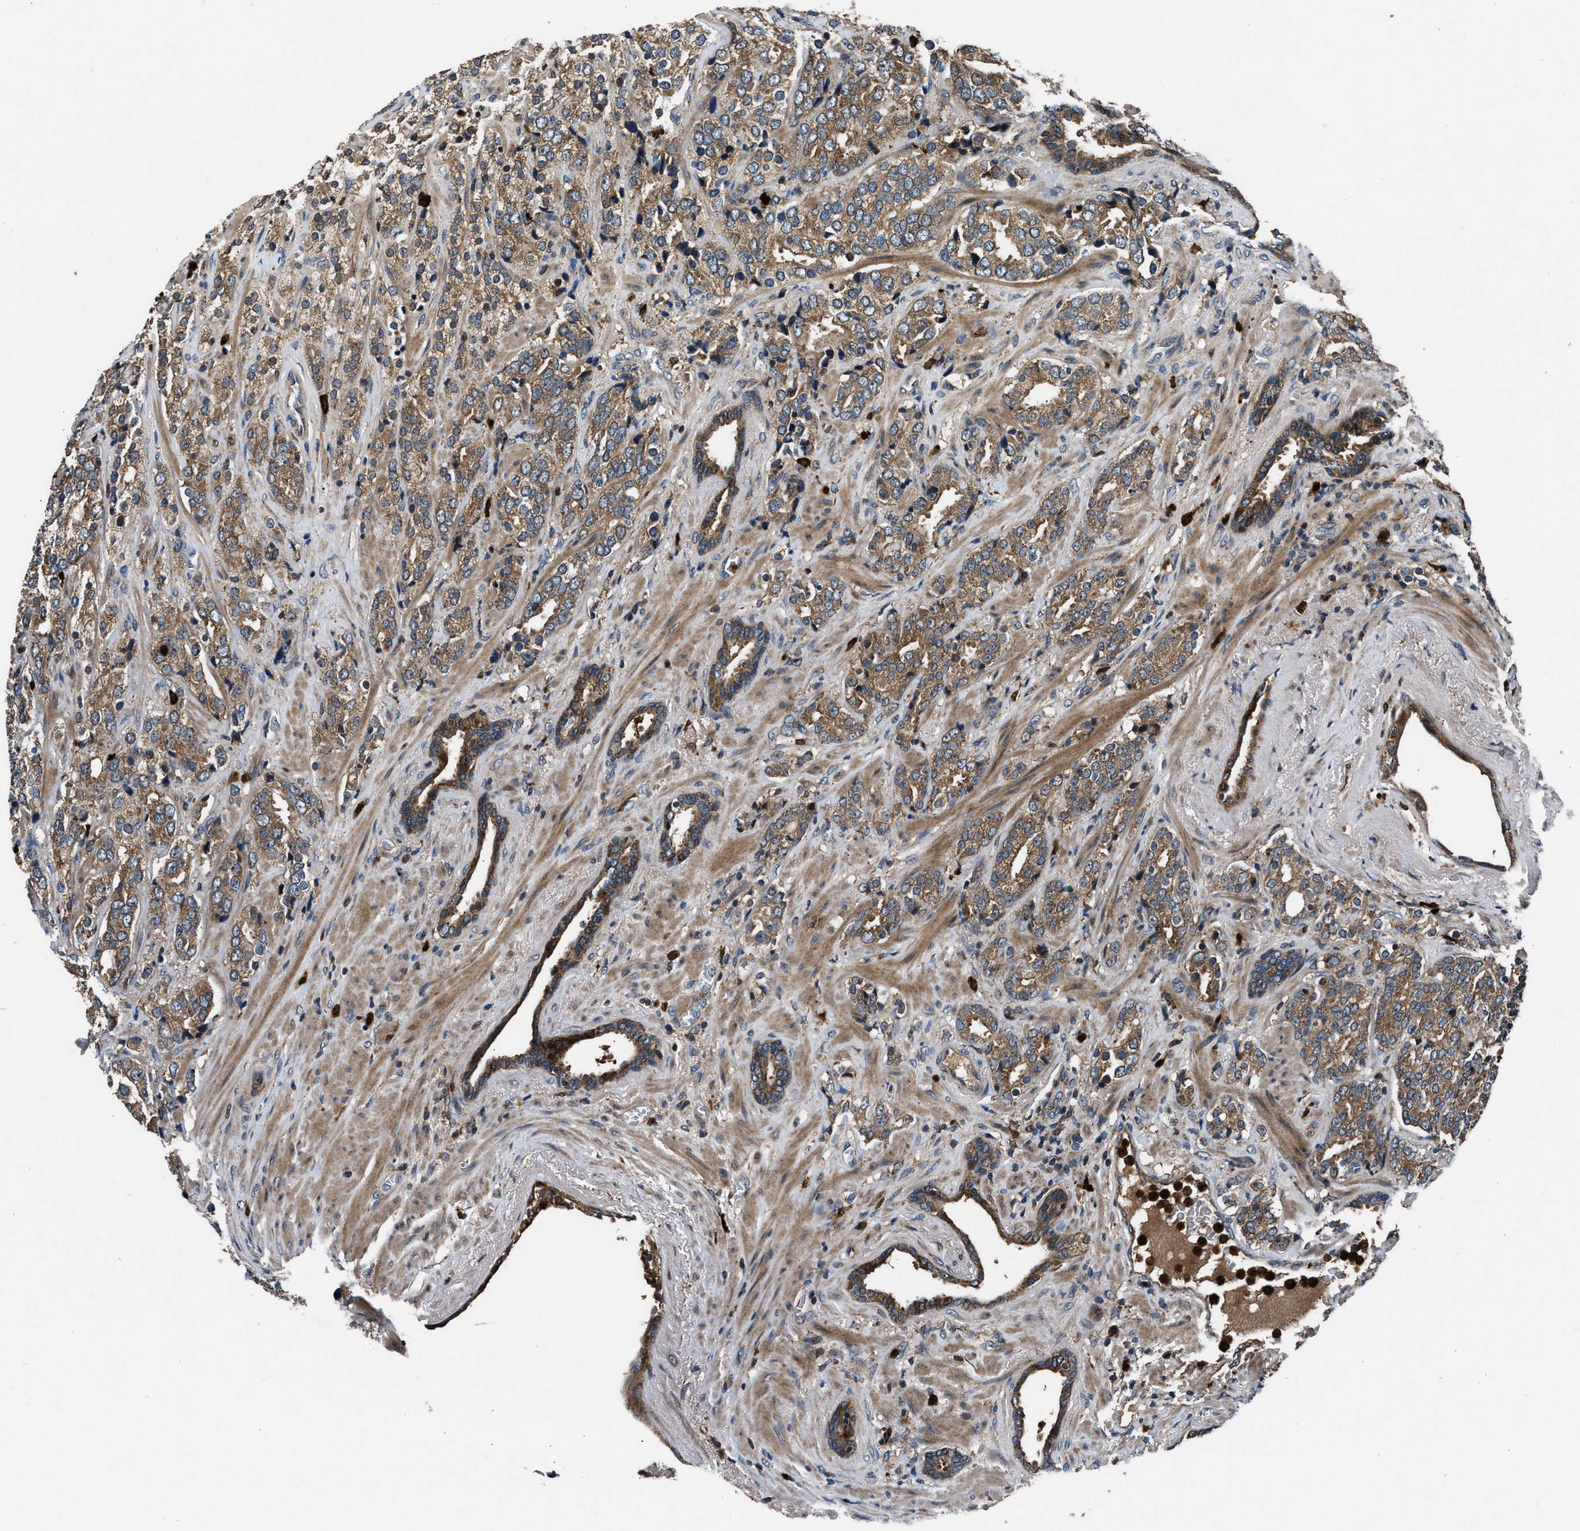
{"staining": {"intensity": "moderate", "quantity": ">75%", "location": "cytoplasmic/membranous"}, "tissue": "prostate cancer", "cell_type": "Tumor cells", "image_type": "cancer", "snomed": [{"axis": "morphology", "description": "Adenocarcinoma, High grade"}, {"axis": "topography", "description": "Prostate"}], "caption": "Immunohistochemical staining of prostate high-grade adenocarcinoma exhibits medium levels of moderate cytoplasmic/membranous protein positivity in about >75% of tumor cells.", "gene": "FAM221A", "patient": {"sex": "male", "age": 71}}